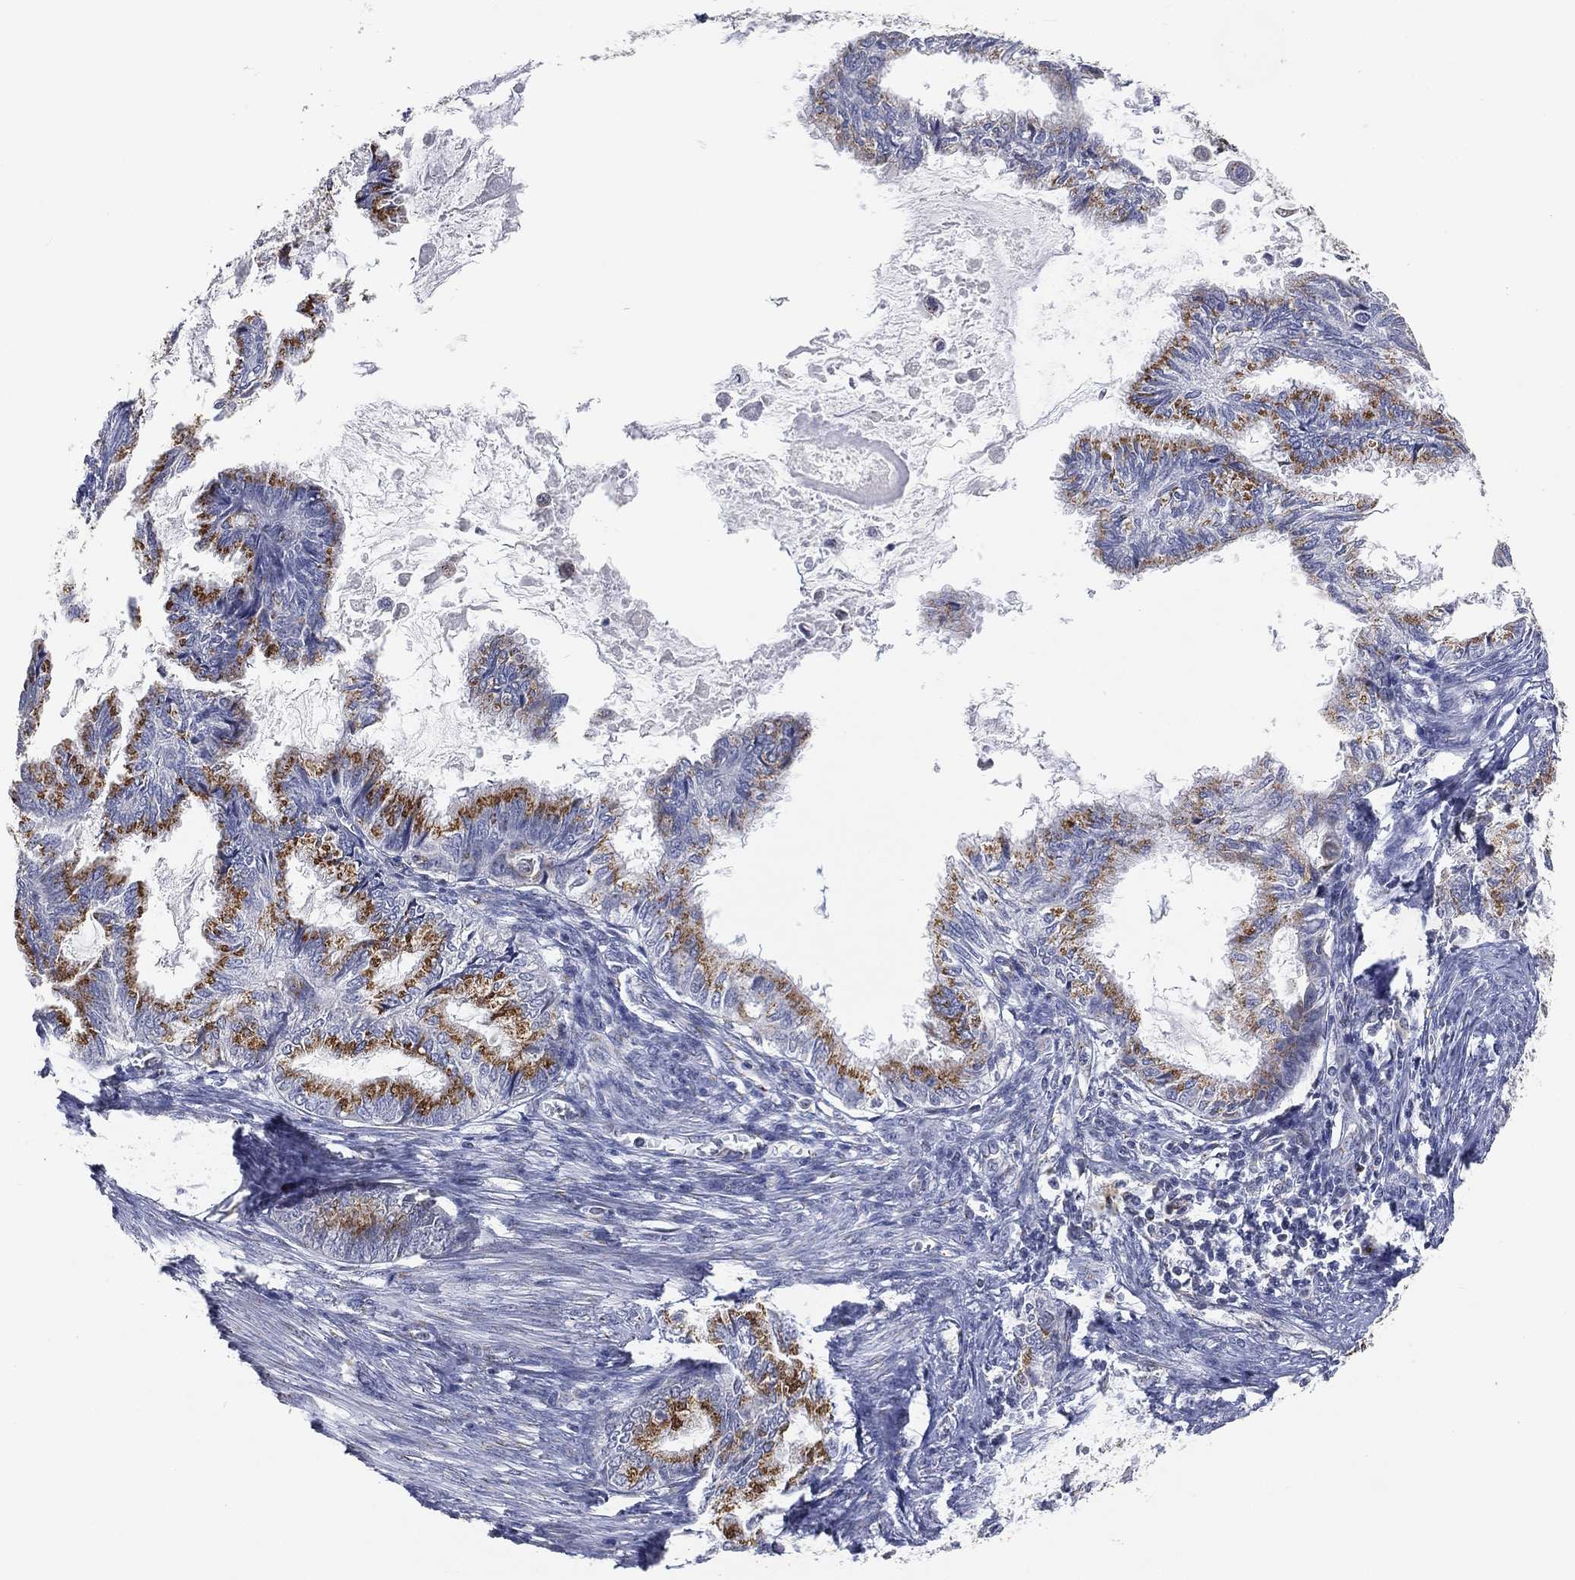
{"staining": {"intensity": "strong", "quantity": "25%-75%", "location": "cytoplasmic/membranous"}, "tissue": "endometrial cancer", "cell_type": "Tumor cells", "image_type": "cancer", "snomed": [{"axis": "morphology", "description": "Adenocarcinoma, NOS"}, {"axis": "topography", "description": "Endometrium"}], "caption": "Immunohistochemical staining of endometrial cancer displays high levels of strong cytoplasmic/membranous protein staining in approximately 25%-75% of tumor cells.", "gene": "TICAM1", "patient": {"sex": "female", "age": 86}}